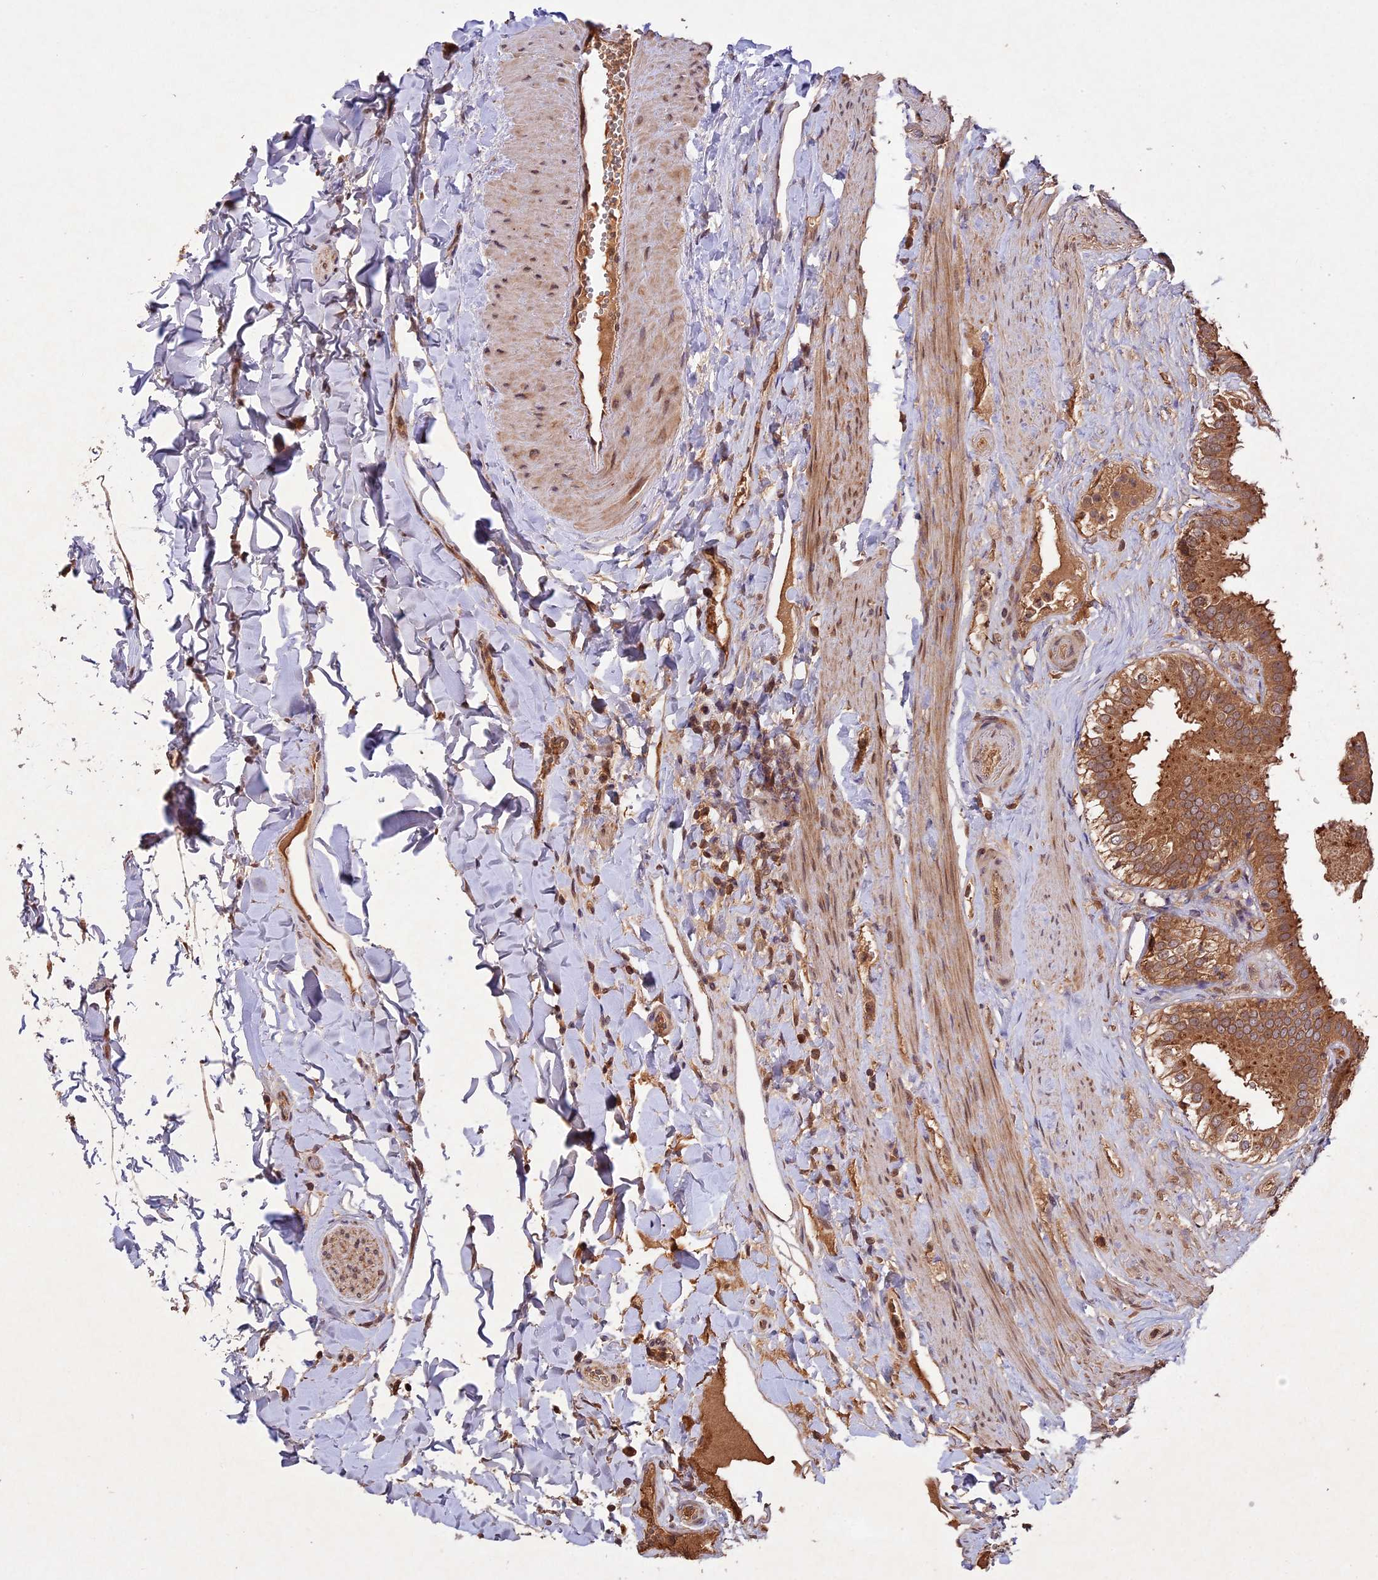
{"staining": {"intensity": "strong", "quantity": ">75%", "location": "cytoplasmic/membranous"}, "tissue": "gallbladder", "cell_type": "Glandular cells", "image_type": "normal", "snomed": [{"axis": "morphology", "description": "Normal tissue, NOS"}, {"axis": "topography", "description": "Gallbladder"}], "caption": "High-power microscopy captured an immunohistochemistry photomicrograph of normal gallbladder, revealing strong cytoplasmic/membranous staining in approximately >75% of glandular cells.", "gene": "CHAC1", "patient": {"sex": "female", "age": 61}}